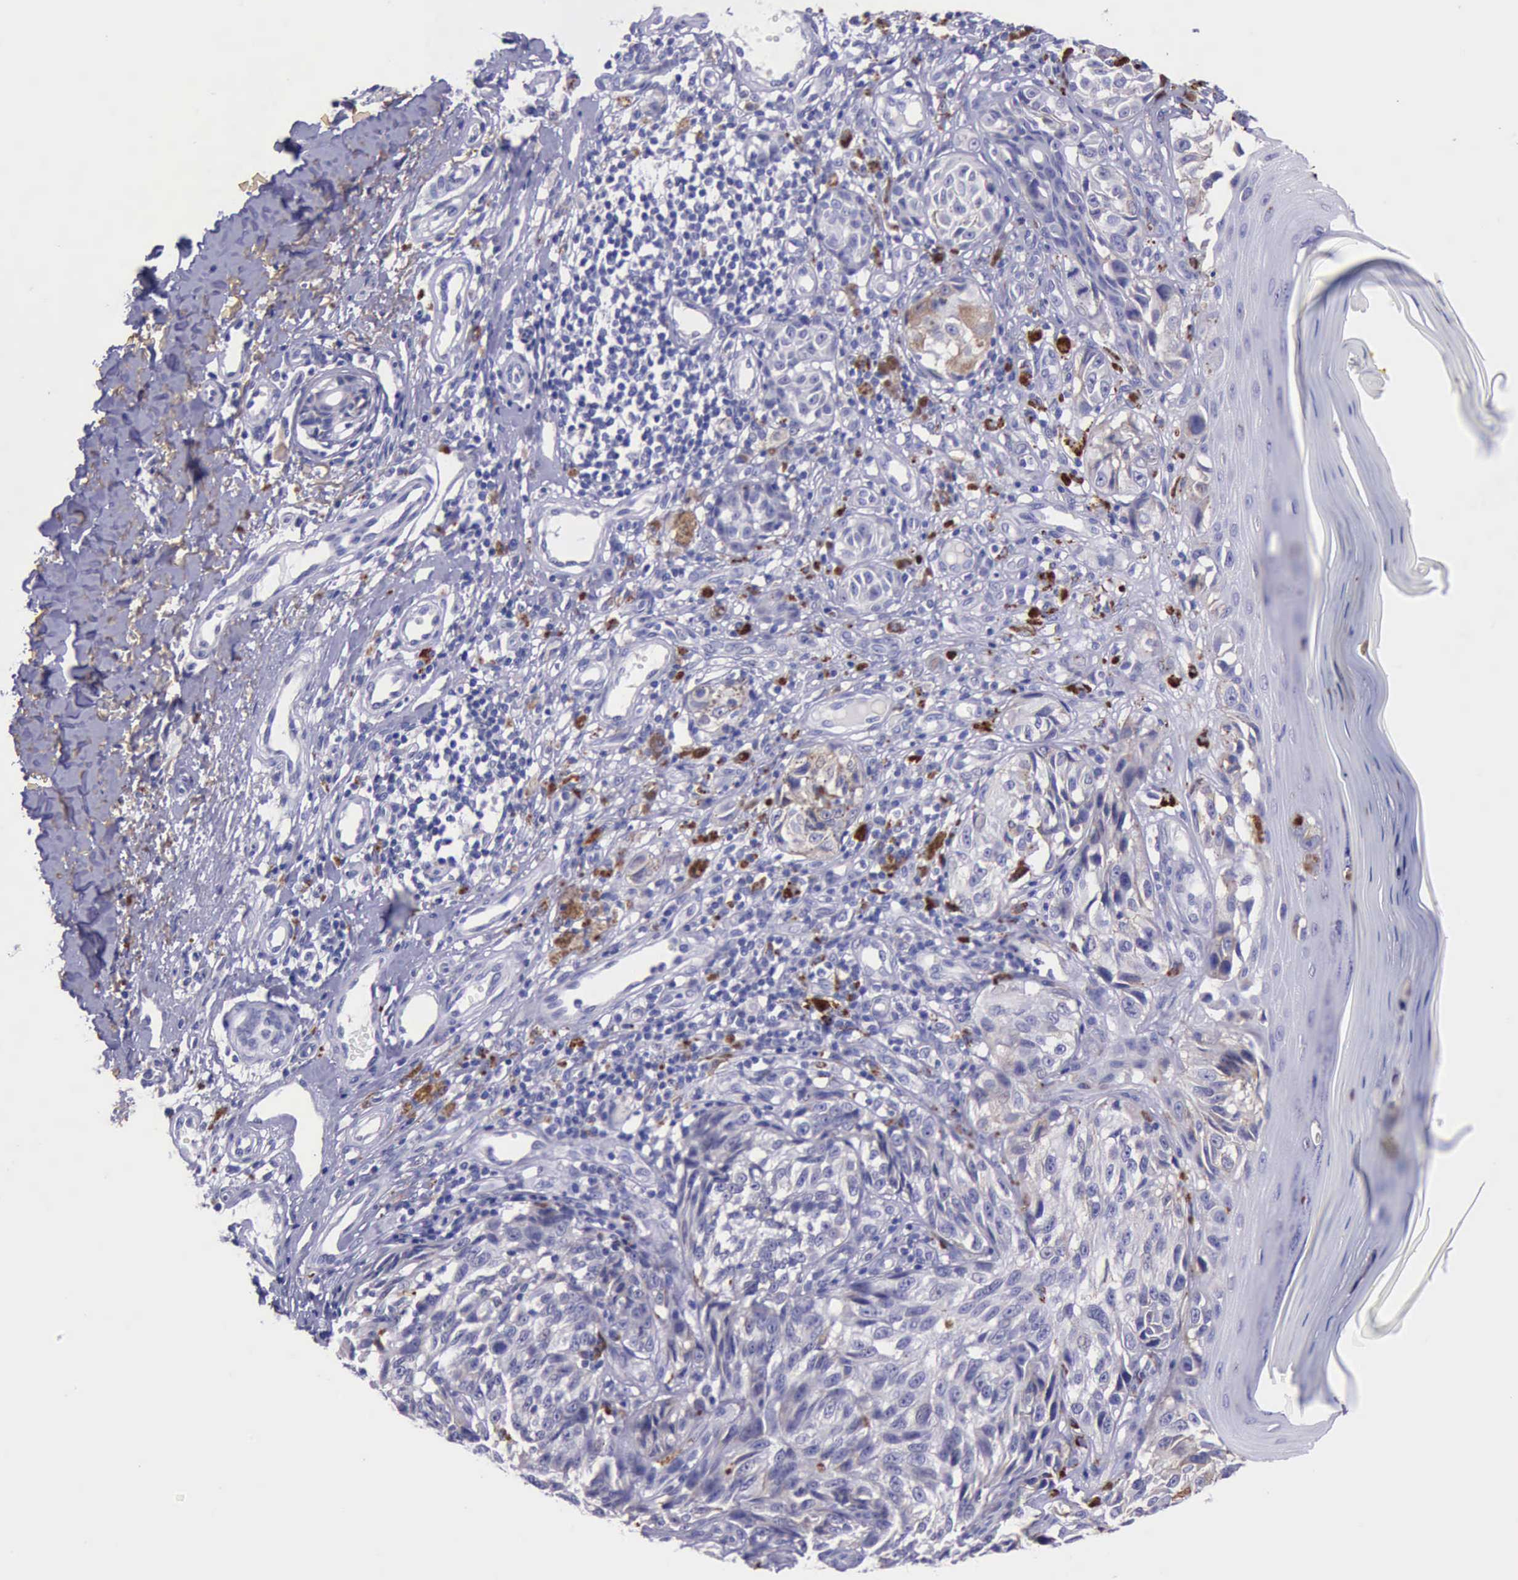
{"staining": {"intensity": "weak", "quantity": "<25%", "location": "cytoplasmic/membranous"}, "tissue": "melanoma", "cell_type": "Tumor cells", "image_type": "cancer", "snomed": [{"axis": "morphology", "description": "Malignant melanoma, NOS"}, {"axis": "topography", "description": "Skin"}], "caption": "Protein analysis of melanoma shows no significant positivity in tumor cells.", "gene": "GLA", "patient": {"sex": "male", "age": 67}}